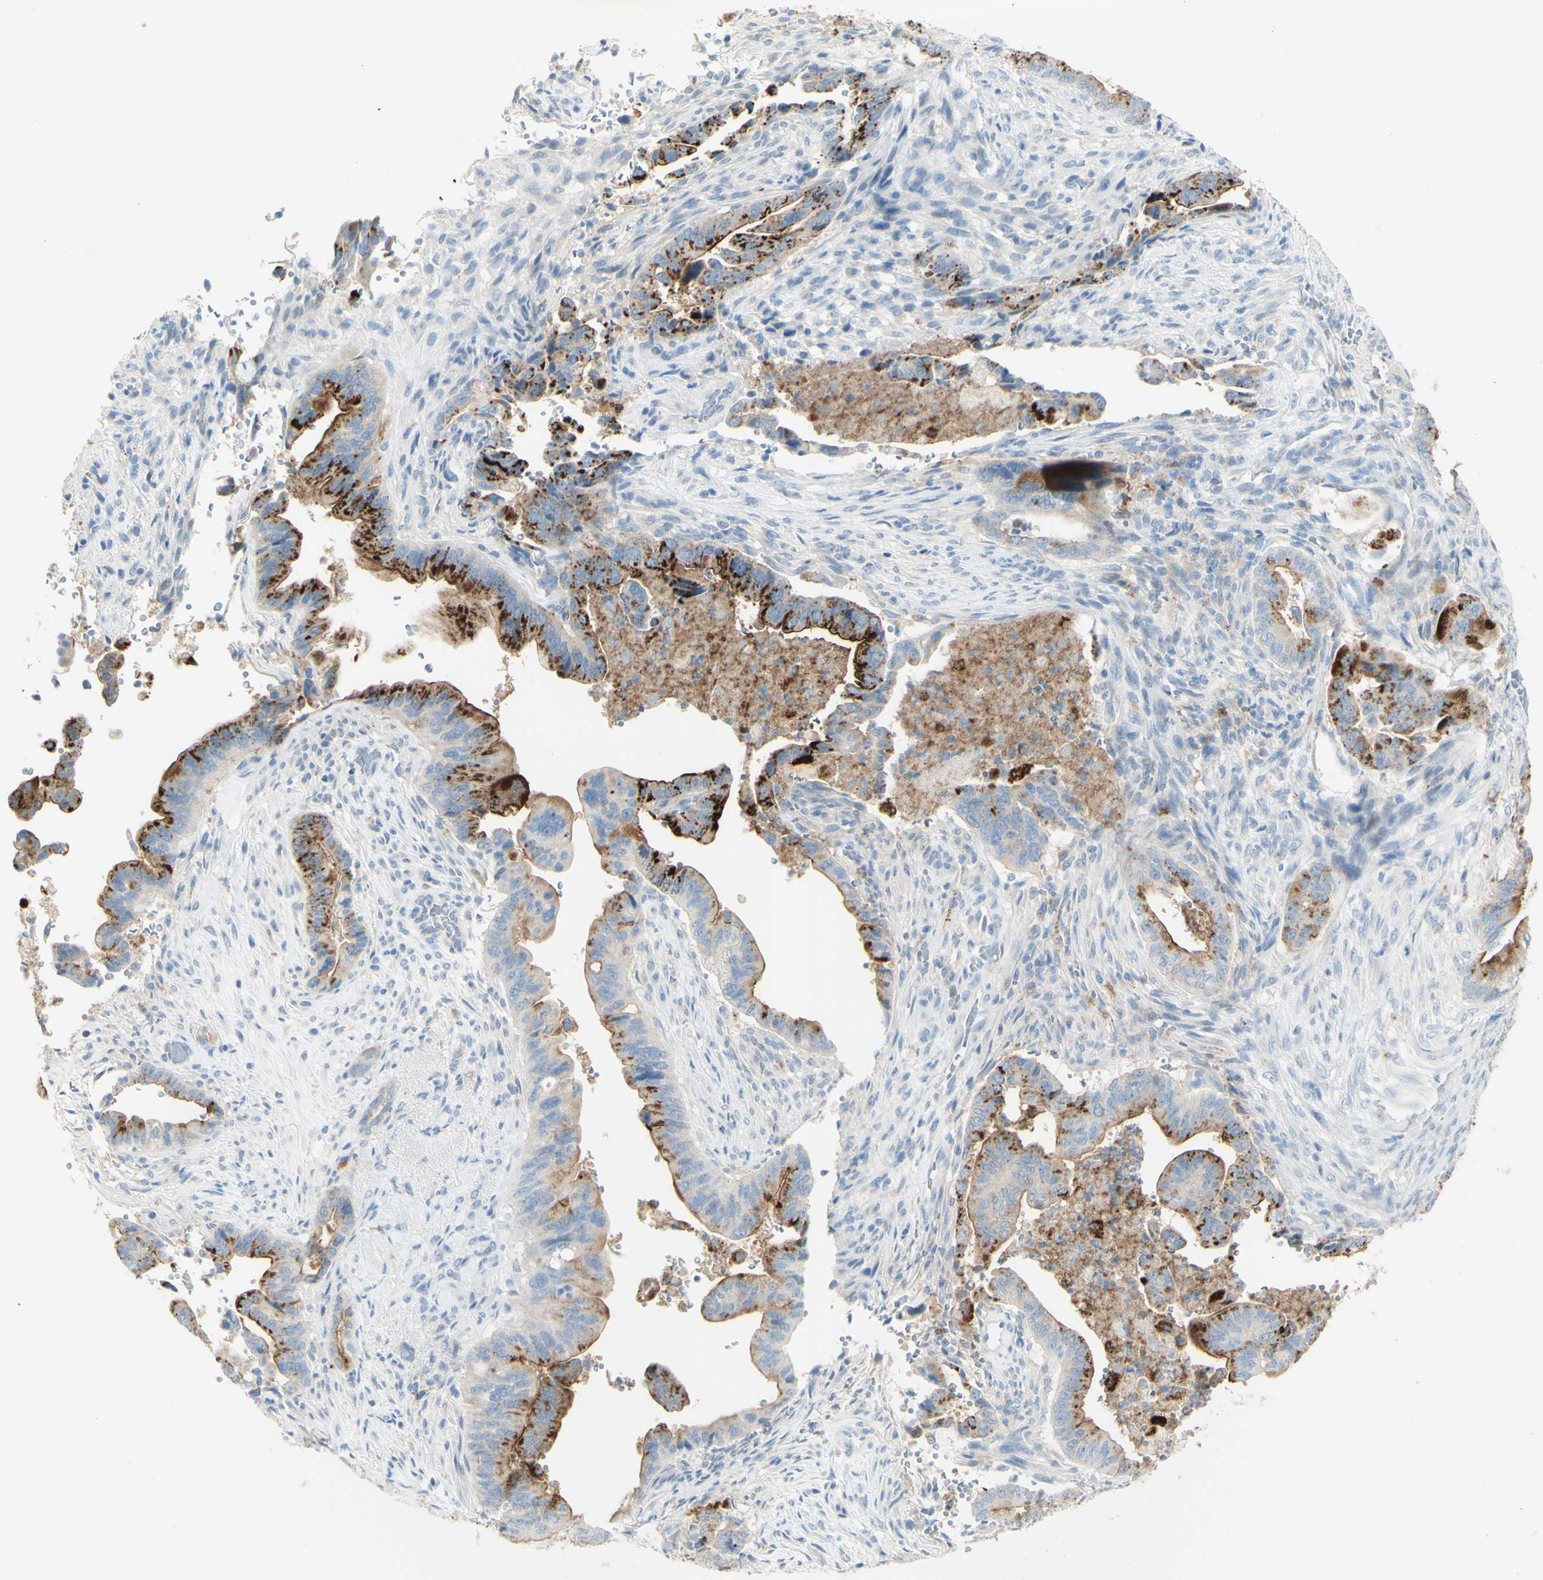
{"staining": {"intensity": "strong", "quantity": "25%-75%", "location": "cytoplasmic/membranous"}, "tissue": "pancreatic cancer", "cell_type": "Tumor cells", "image_type": "cancer", "snomed": [{"axis": "morphology", "description": "Adenocarcinoma, NOS"}, {"axis": "topography", "description": "Pancreas"}], "caption": "Immunohistochemical staining of adenocarcinoma (pancreatic) reveals strong cytoplasmic/membranous protein positivity in about 25%-75% of tumor cells.", "gene": "TSPAN1", "patient": {"sex": "male", "age": 70}}